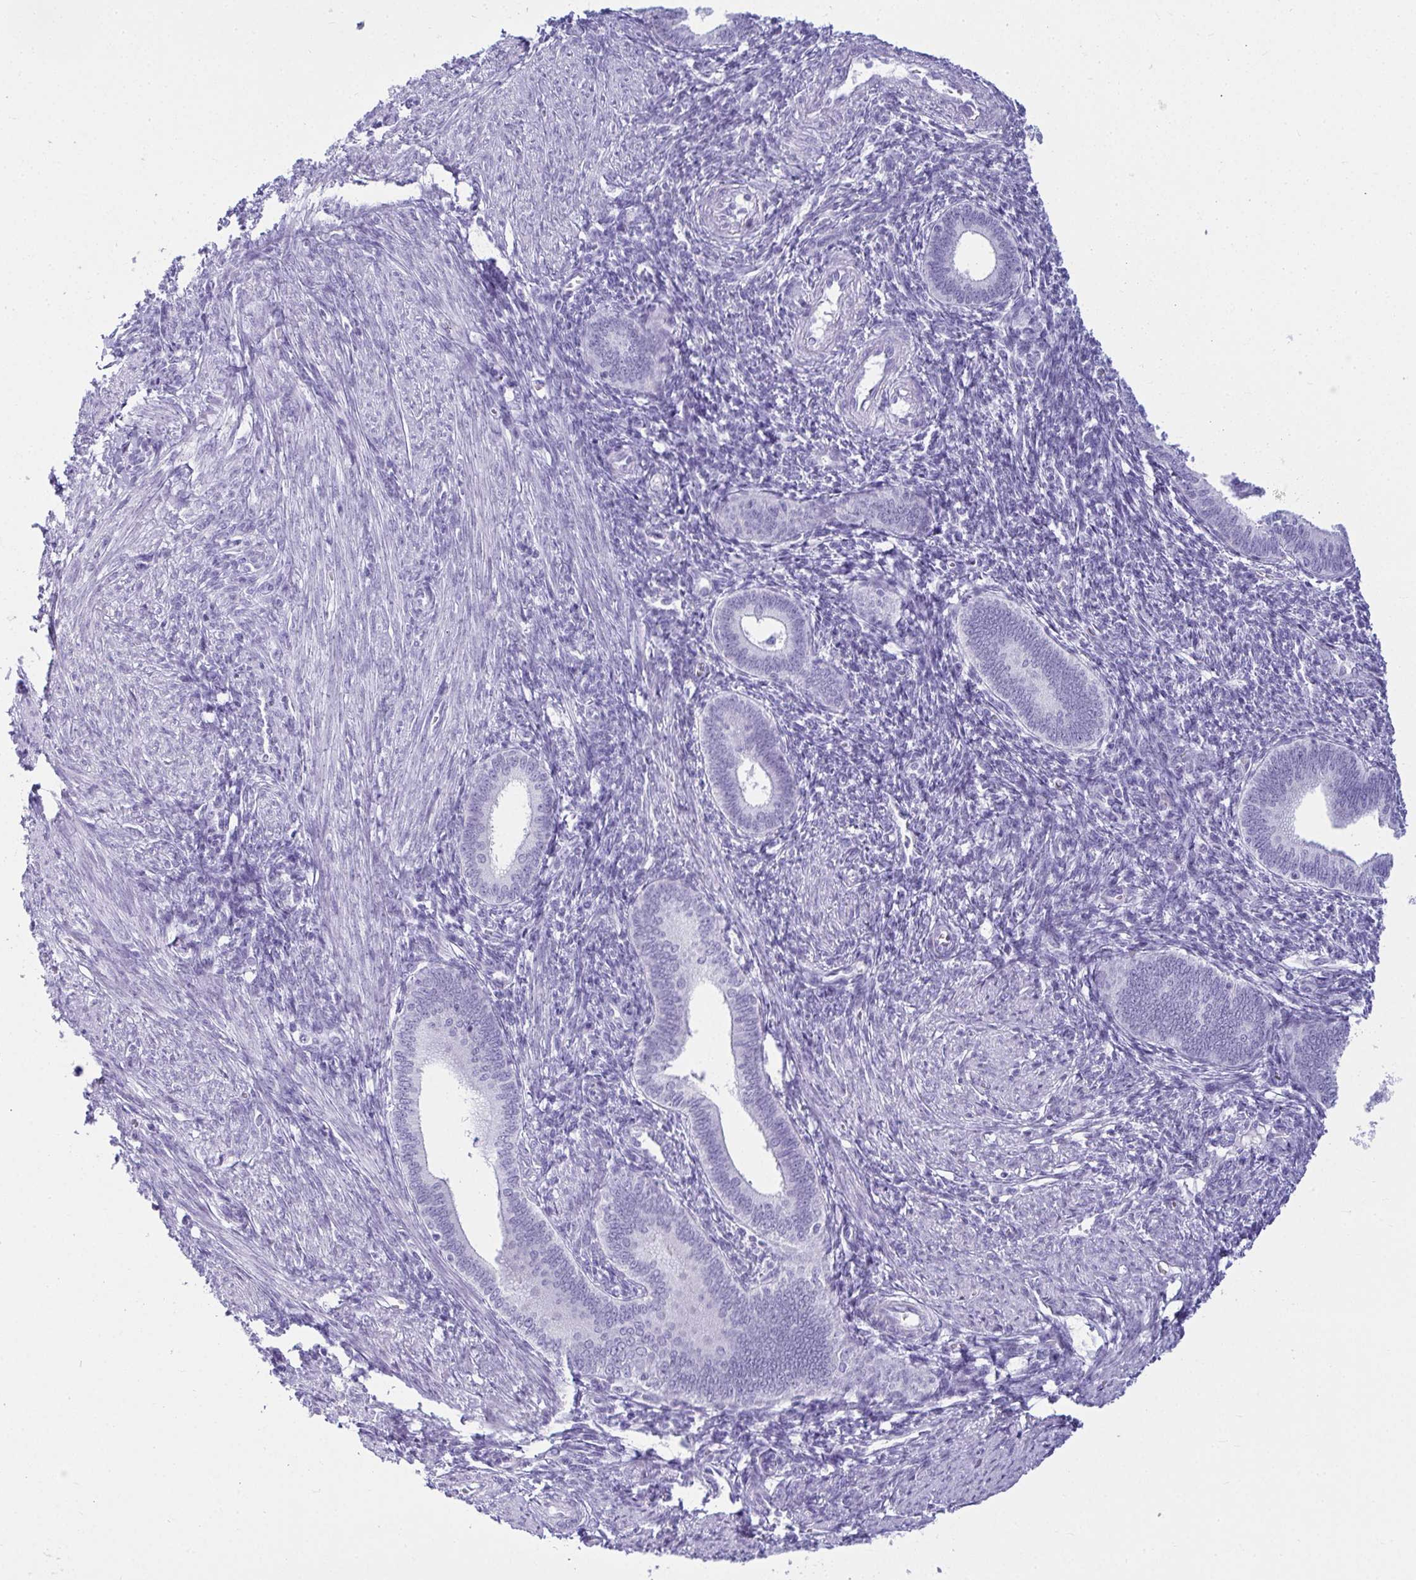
{"staining": {"intensity": "negative", "quantity": "none", "location": "none"}, "tissue": "endometrium", "cell_type": "Cells in endometrial stroma", "image_type": "normal", "snomed": [{"axis": "morphology", "description": "Normal tissue, NOS"}, {"axis": "topography", "description": "Endometrium"}], "caption": "The IHC photomicrograph has no significant expression in cells in endometrial stroma of endometrium.", "gene": "CLGN", "patient": {"sex": "female", "age": 41}}